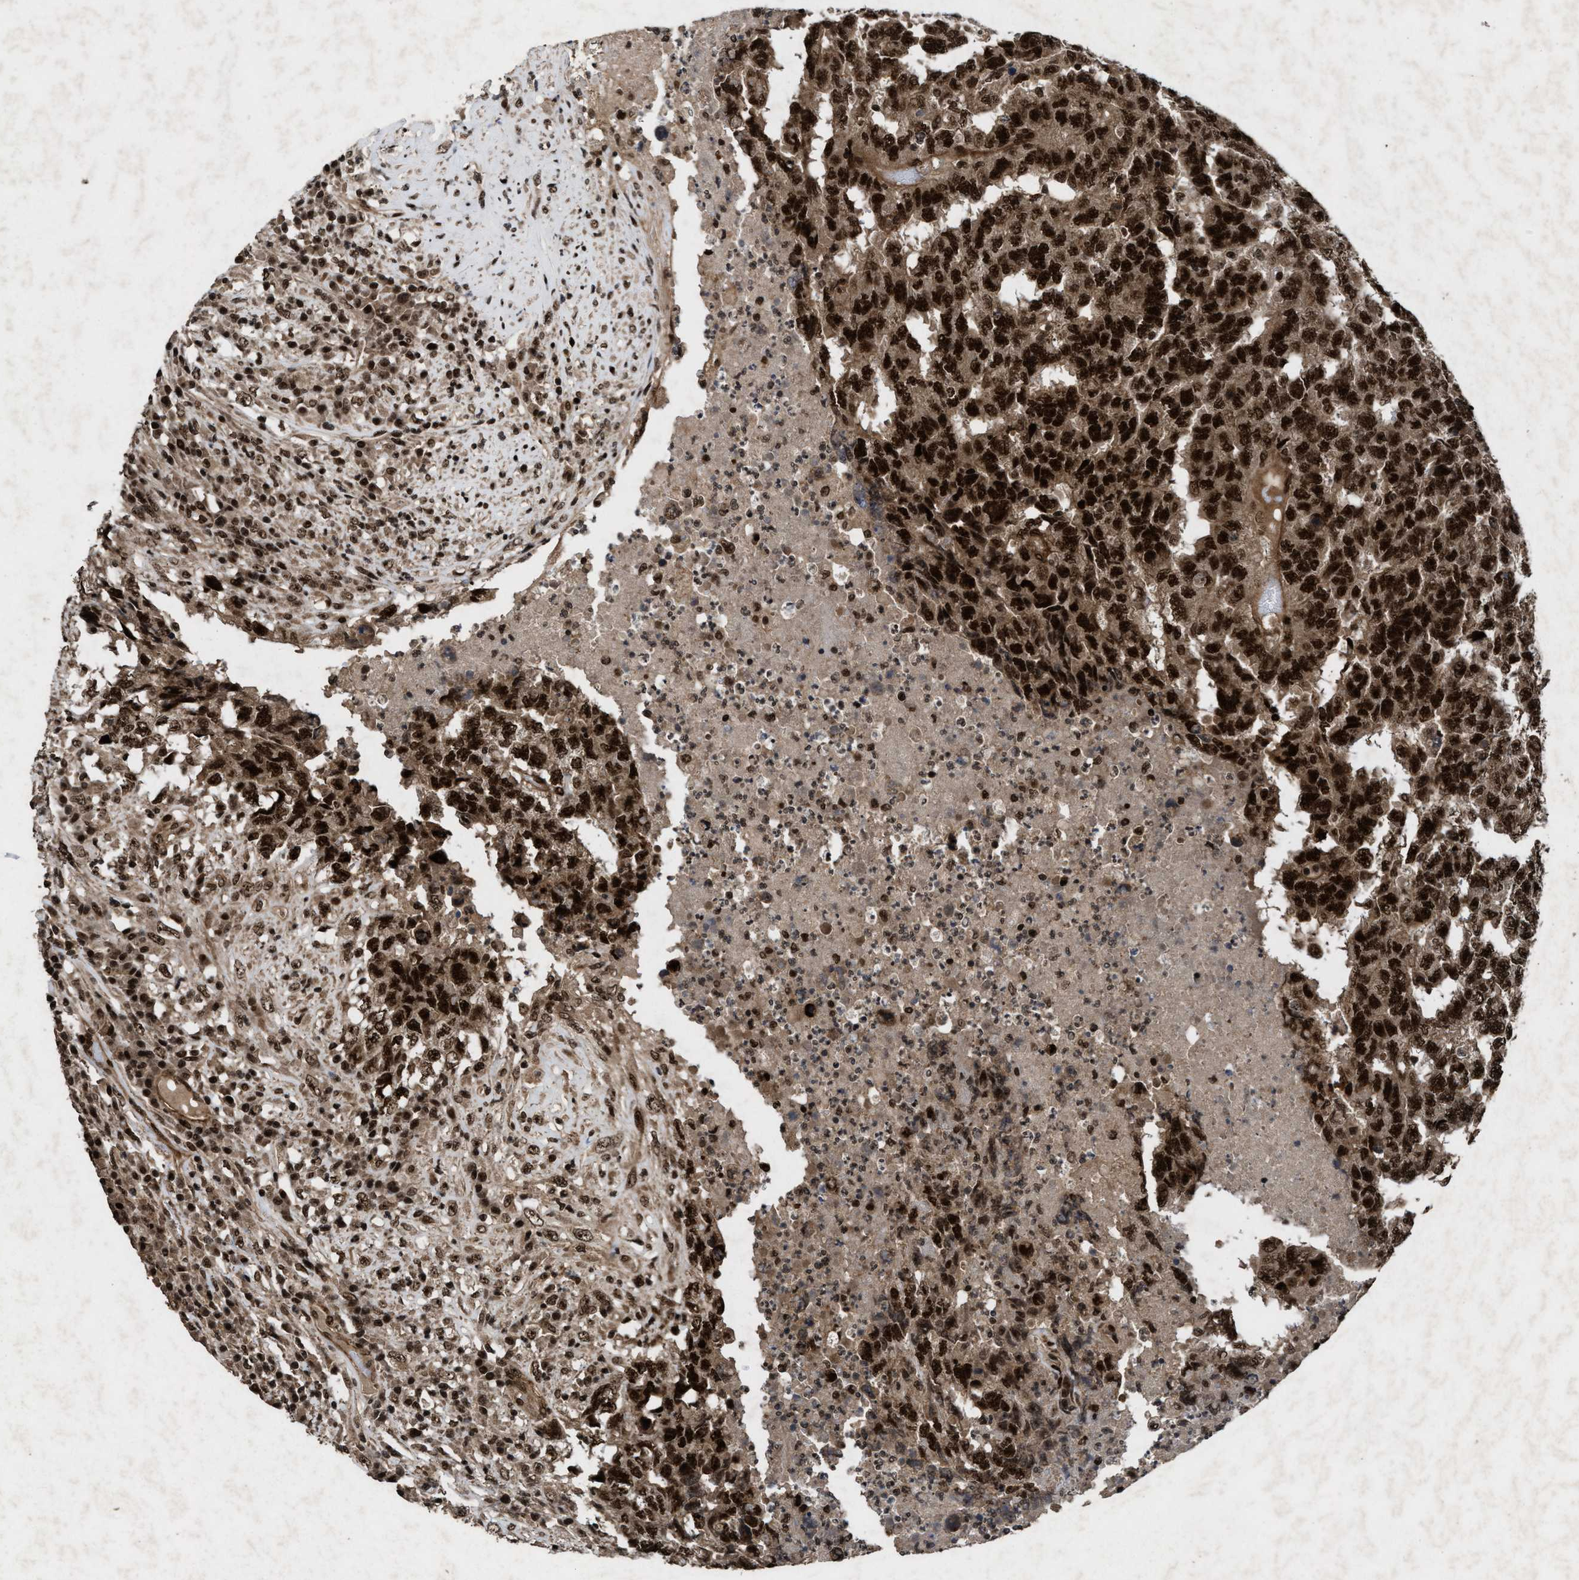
{"staining": {"intensity": "strong", "quantity": ">75%", "location": "nuclear"}, "tissue": "testis cancer", "cell_type": "Tumor cells", "image_type": "cancer", "snomed": [{"axis": "morphology", "description": "Necrosis, NOS"}, {"axis": "morphology", "description": "Carcinoma, Embryonal, NOS"}, {"axis": "topography", "description": "Testis"}], "caption": "Strong nuclear positivity for a protein is appreciated in about >75% of tumor cells of testis embryonal carcinoma using IHC.", "gene": "WIZ", "patient": {"sex": "male", "age": 19}}